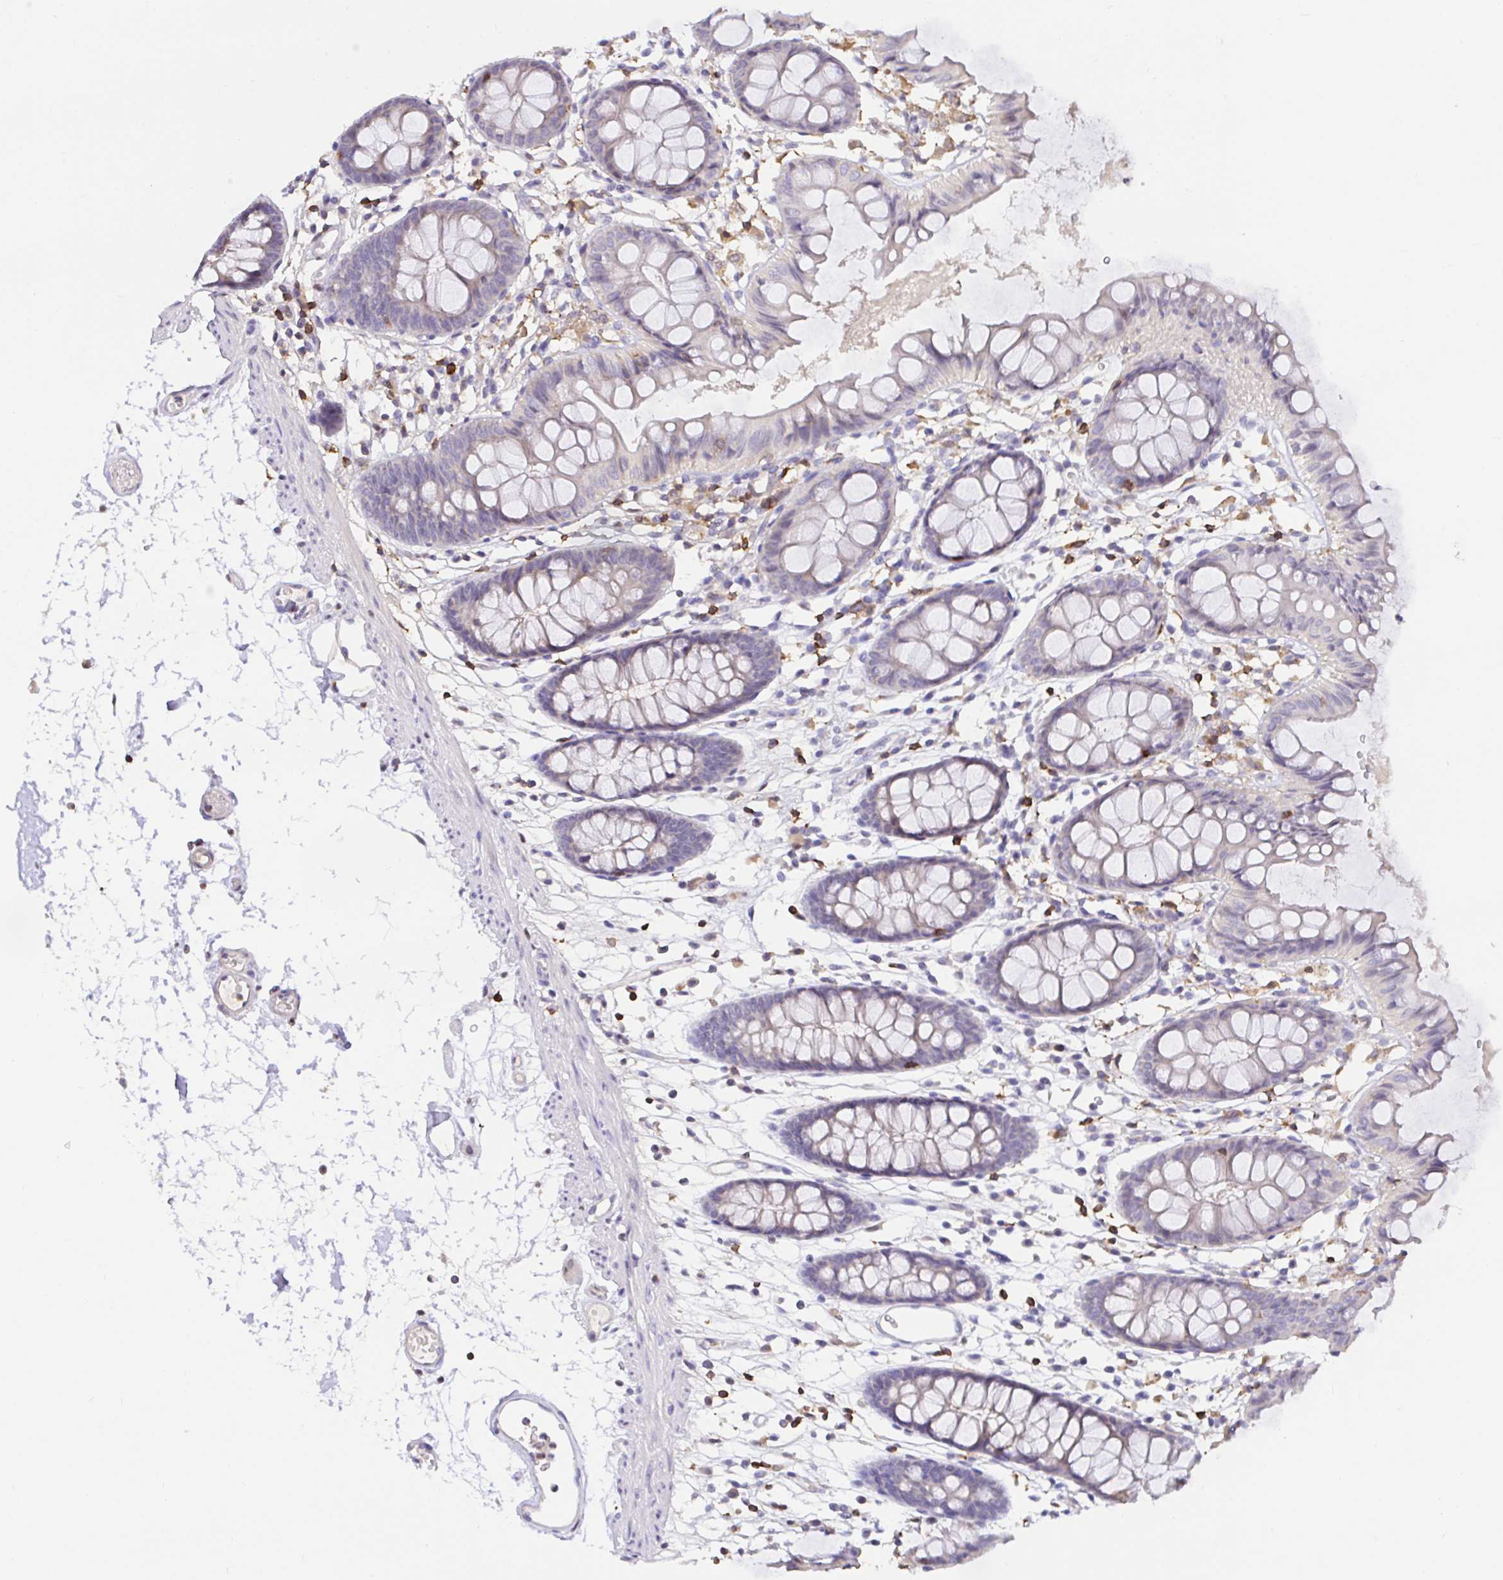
{"staining": {"intensity": "negative", "quantity": "none", "location": "none"}, "tissue": "colon", "cell_type": "Endothelial cells", "image_type": "normal", "snomed": [{"axis": "morphology", "description": "Normal tissue, NOS"}, {"axis": "topography", "description": "Colon"}], "caption": "Colon stained for a protein using immunohistochemistry (IHC) reveals no expression endothelial cells.", "gene": "SKAP1", "patient": {"sex": "female", "age": 84}}